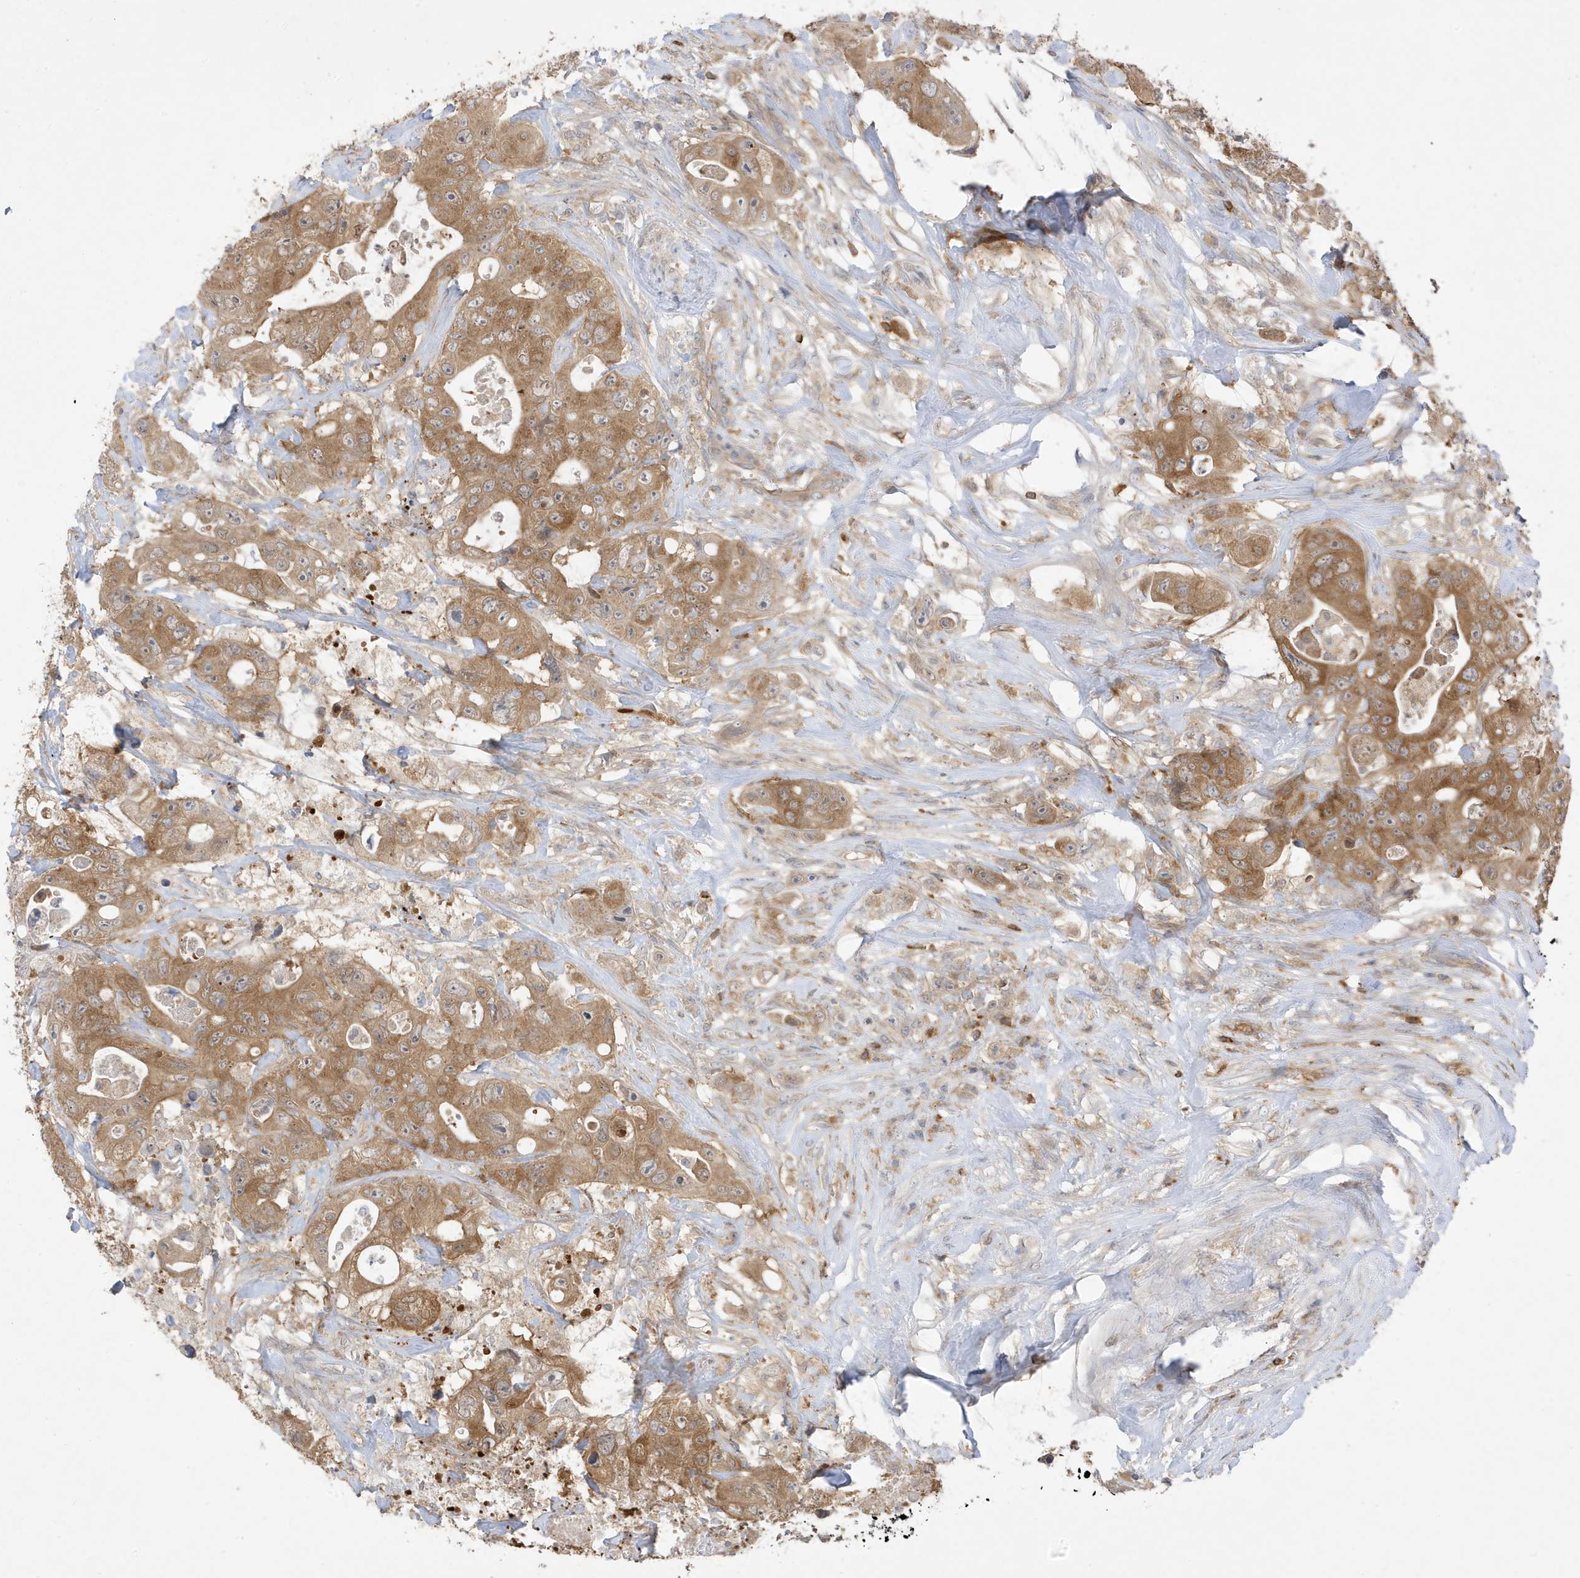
{"staining": {"intensity": "moderate", "quantity": ">75%", "location": "cytoplasmic/membranous"}, "tissue": "colorectal cancer", "cell_type": "Tumor cells", "image_type": "cancer", "snomed": [{"axis": "morphology", "description": "Adenocarcinoma, NOS"}, {"axis": "topography", "description": "Colon"}], "caption": "DAB immunohistochemical staining of human colorectal cancer (adenocarcinoma) reveals moderate cytoplasmic/membranous protein positivity in approximately >75% of tumor cells.", "gene": "PHACTR2", "patient": {"sex": "female", "age": 46}}